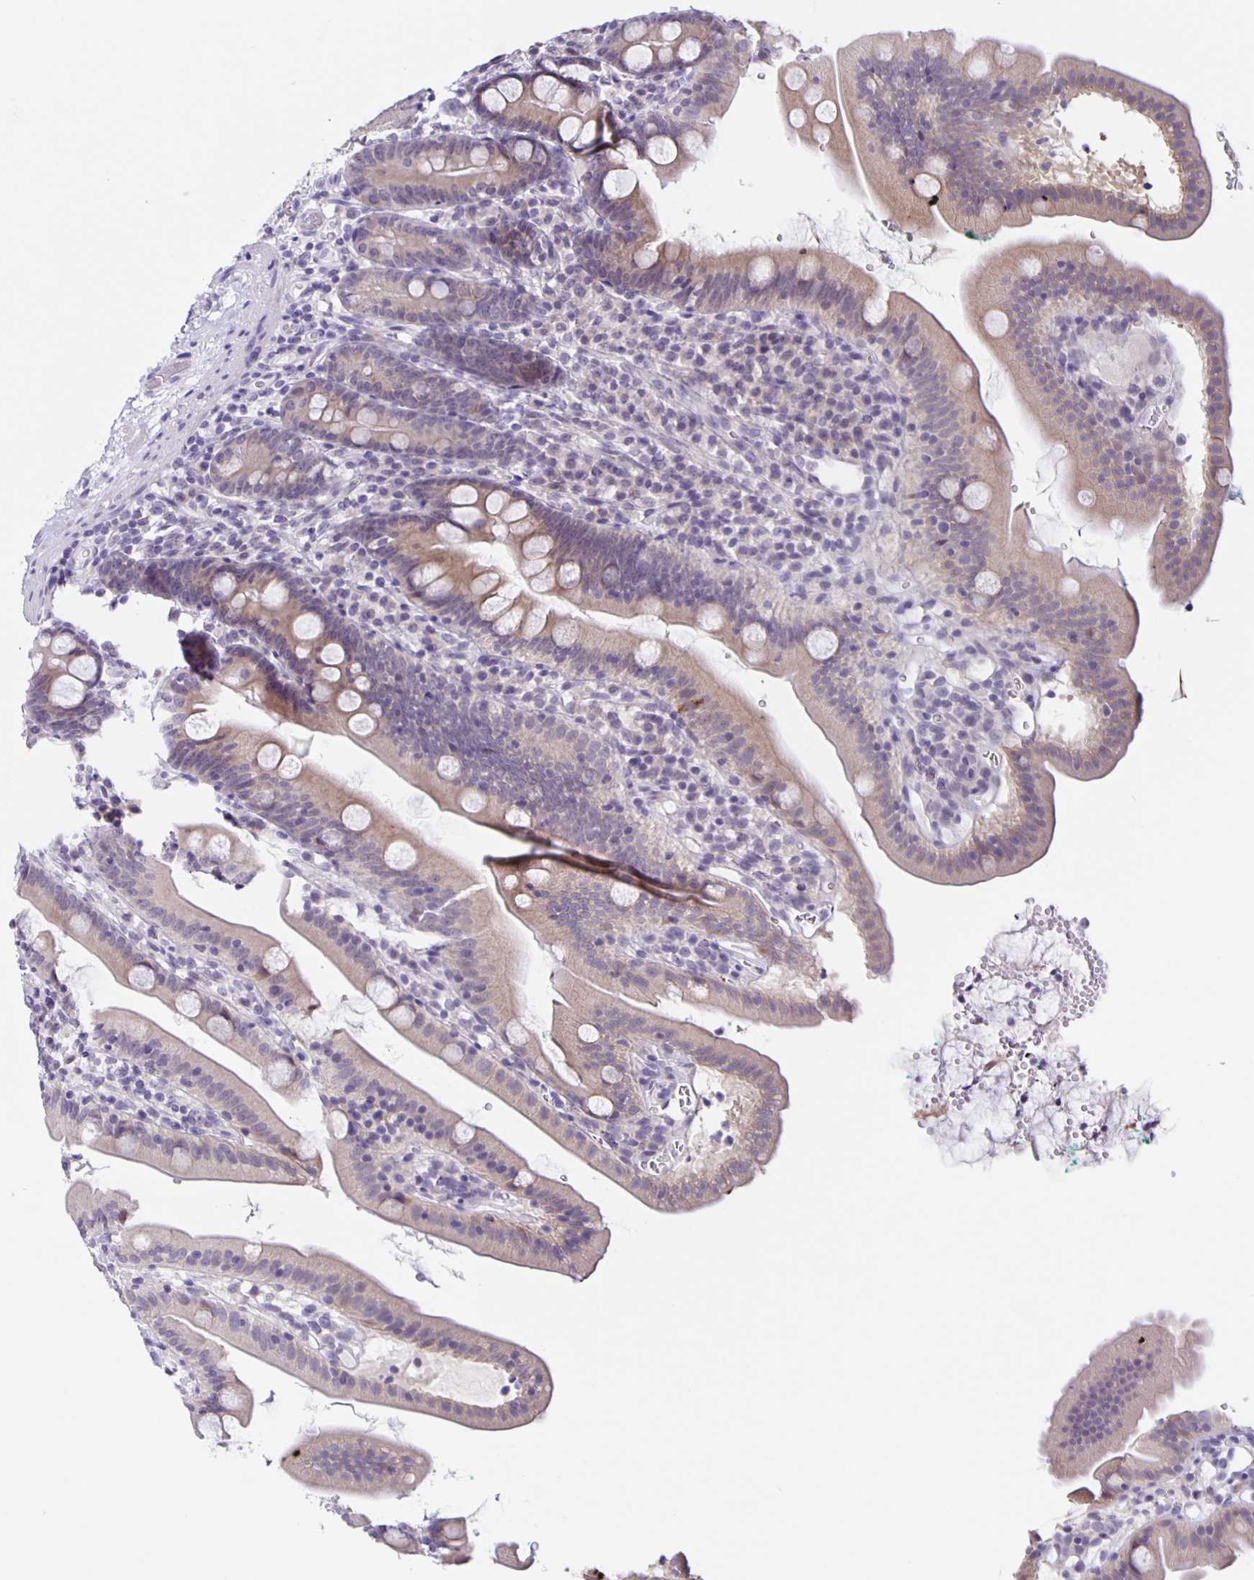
{"staining": {"intensity": "weak", "quantity": "25%-75%", "location": "cytoplasmic/membranous"}, "tissue": "duodenum", "cell_type": "Glandular cells", "image_type": "normal", "snomed": [{"axis": "morphology", "description": "Normal tissue, NOS"}, {"axis": "topography", "description": "Duodenum"}], "caption": "IHC (DAB (3,3'-diaminobenzidine)) staining of unremarkable duodenum displays weak cytoplasmic/membranous protein positivity in about 25%-75% of glandular cells.", "gene": "SLC12A3", "patient": {"sex": "female", "age": 67}}